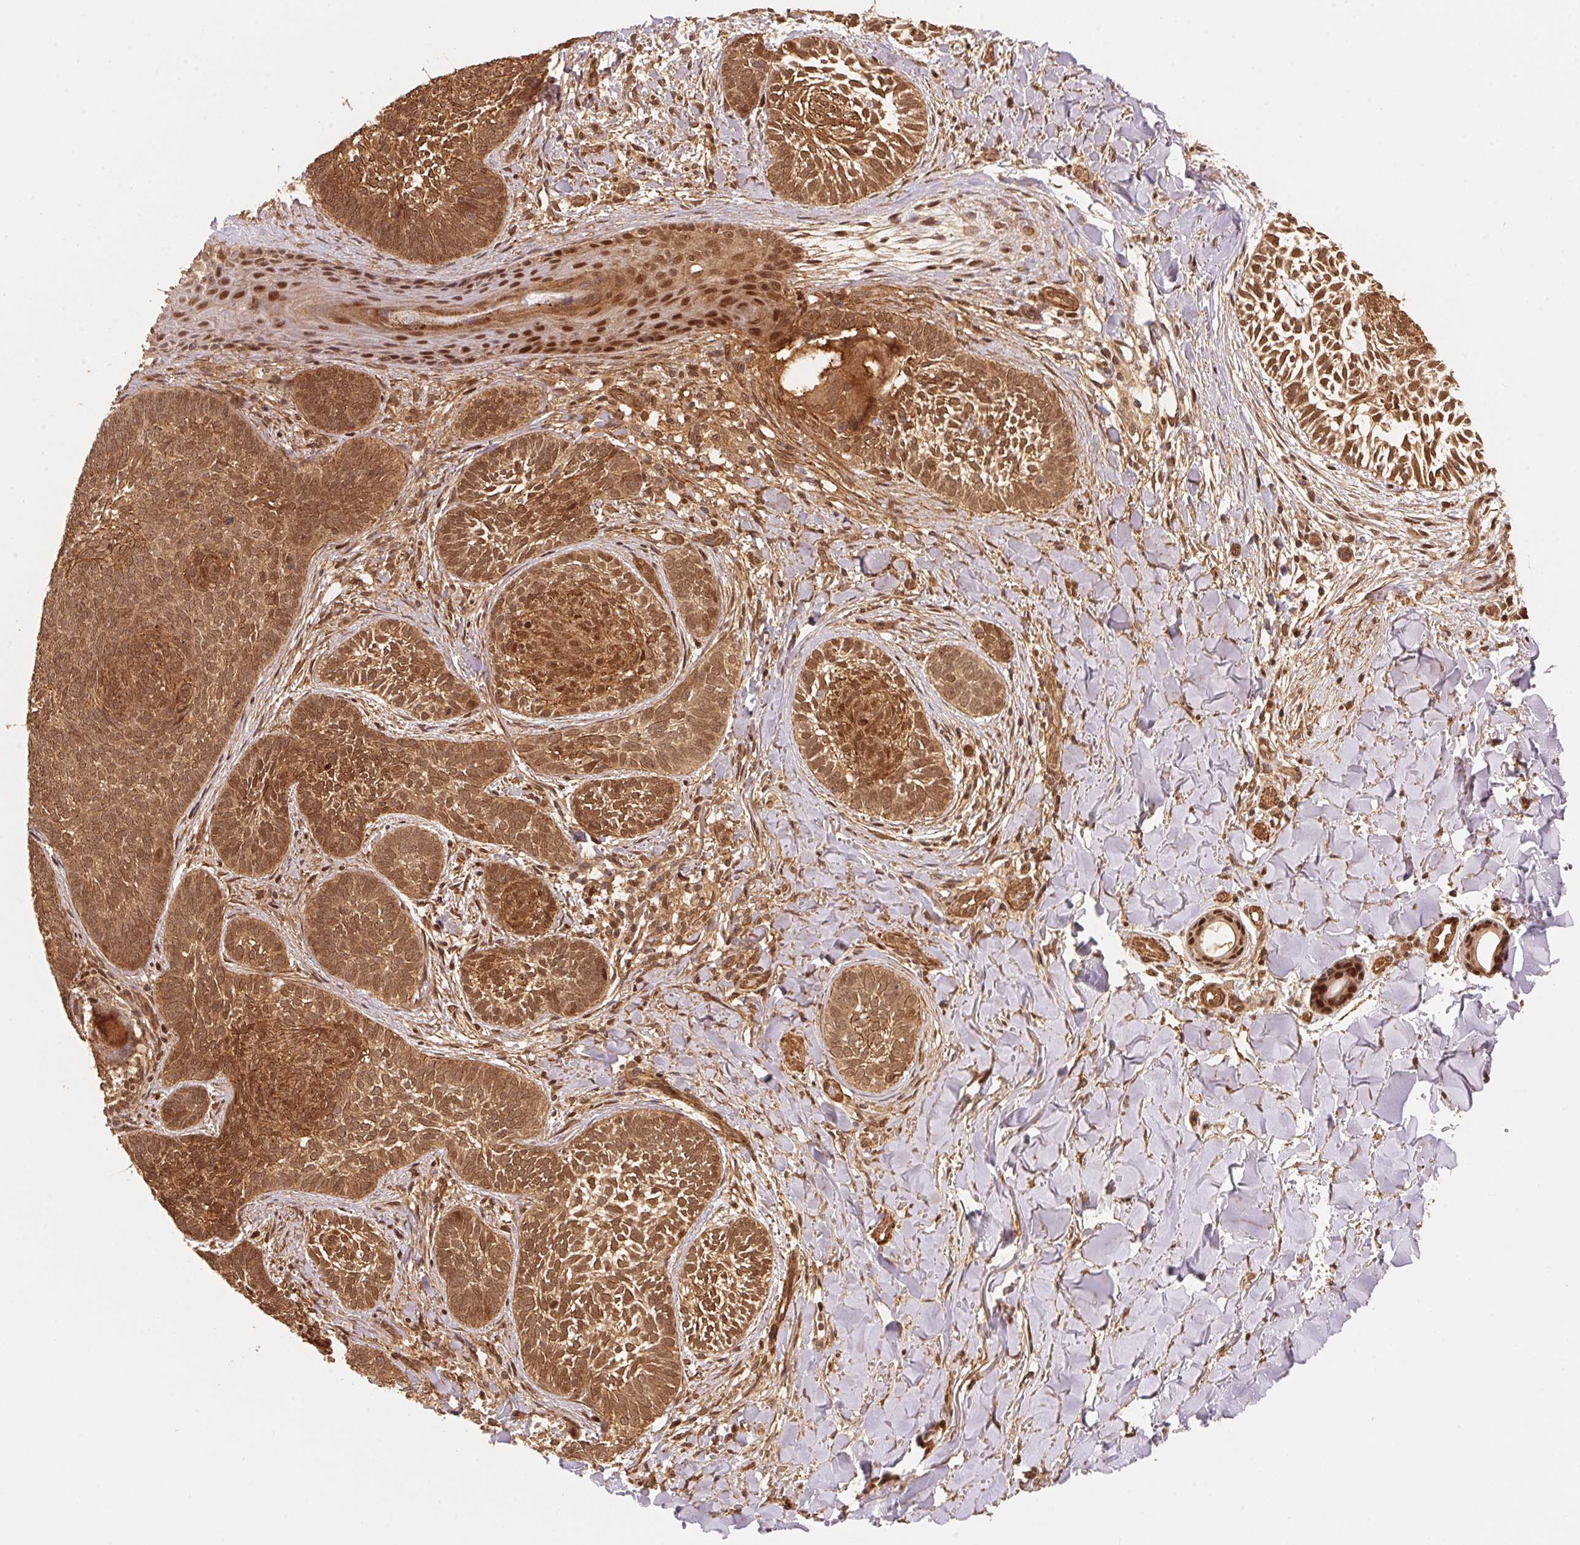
{"staining": {"intensity": "moderate", "quantity": ">75%", "location": "cytoplasmic/membranous,nuclear"}, "tissue": "skin cancer", "cell_type": "Tumor cells", "image_type": "cancer", "snomed": [{"axis": "morphology", "description": "Normal tissue, NOS"}, {"axis": "morphology", "description": "Basal cell carcinoma"}, {"axis": "topography", "description": "Skin"}], "caption": "IHC staining of skin cancer, which shows medium levels of moderate cytoplasmic/membranous and nuclear expression in approximately >75% of tumor cells indicating moderate cytoplasmic/membranous and nuclear protein staining. The staining was performed using DAB (brown) for protein detection and nuclei were counterstained in hematoxylin (blue).", "gene": "TNIP2", "patient": {"sex": "male", "age": 46}}